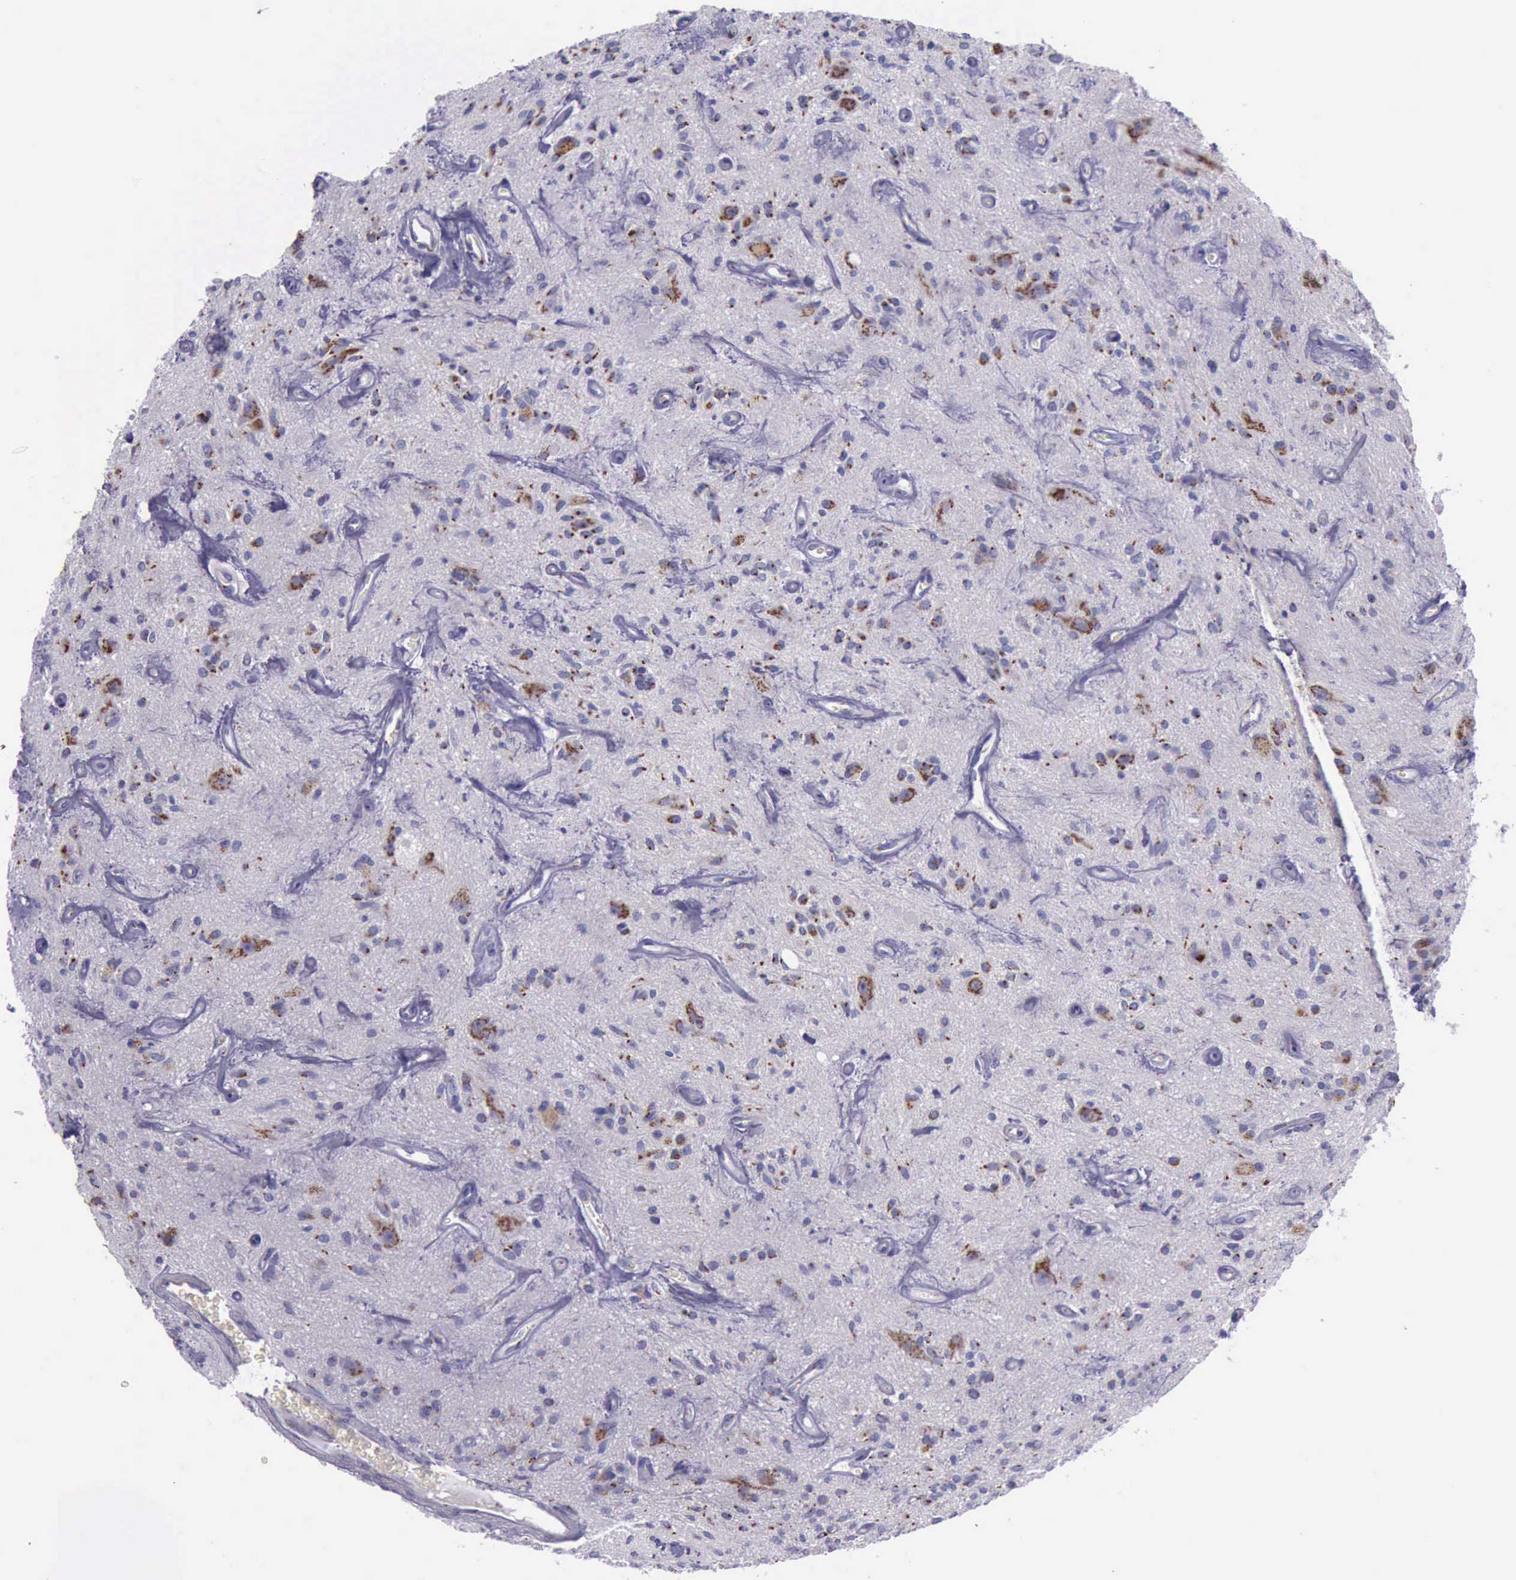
{"staining": {"intensity": "strong", "quantity": ">75%", "location": "cytoplasmic/membranous"}, "tissue": "glioma", "cell_type": "Tumor cells", "image_type": "cancer", "snomed": [{"axis": "morphology", "description": "Glioma, malignant, Low grade"}, {"axis": "topography", "description": "Brain"}], "caption": "This photomicrograph exhibits IHC staining of malignant glioma (low-grade), with high strong cytoplasmic/membranous expression in about >75% of tumor cells.", "gene": "GOLGA5", "patient": {"sex": "female", "age": 15}}